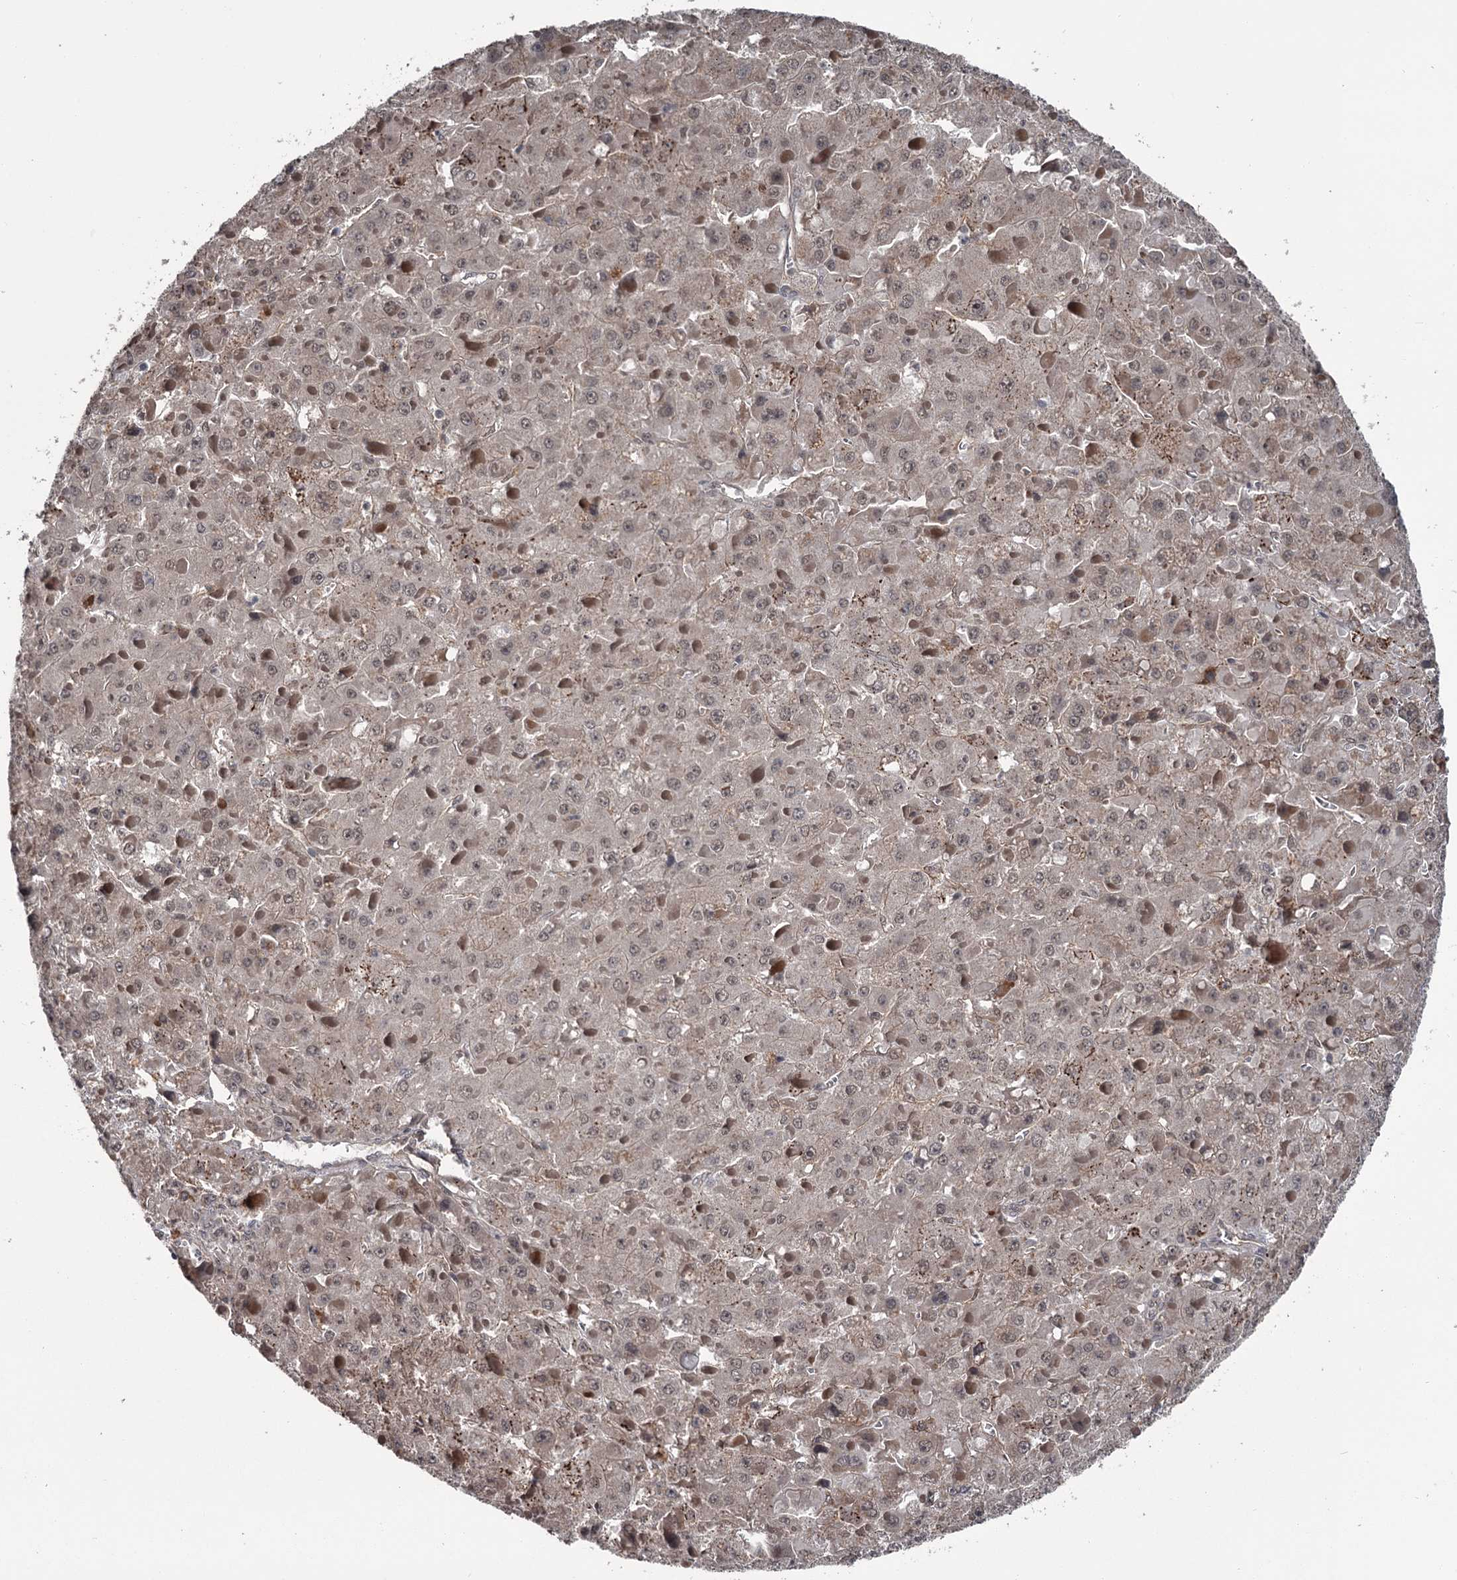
{"staining": {"intensity": "weak", "quantity": ">75%", "location": "nuclear"}, "tissue": "liver cancer", "cell_type": "Tumor cells", "image_type": "cancer", "snomed": [{"axis": "morphology", "description": "Carcinoma, Hepatocellular, NOS"}, {"axis": "topography", "description": "Liver"}], "caption": "Protein staining of liver cancer tissue shows weak nuclear expression in approximately >75% of tumor cells. The protein of interest is shown in brown color, while the nuclei are stained blue.", "gene": "CDC42EP2", "patient": {"sex": "female", "age": 73}}